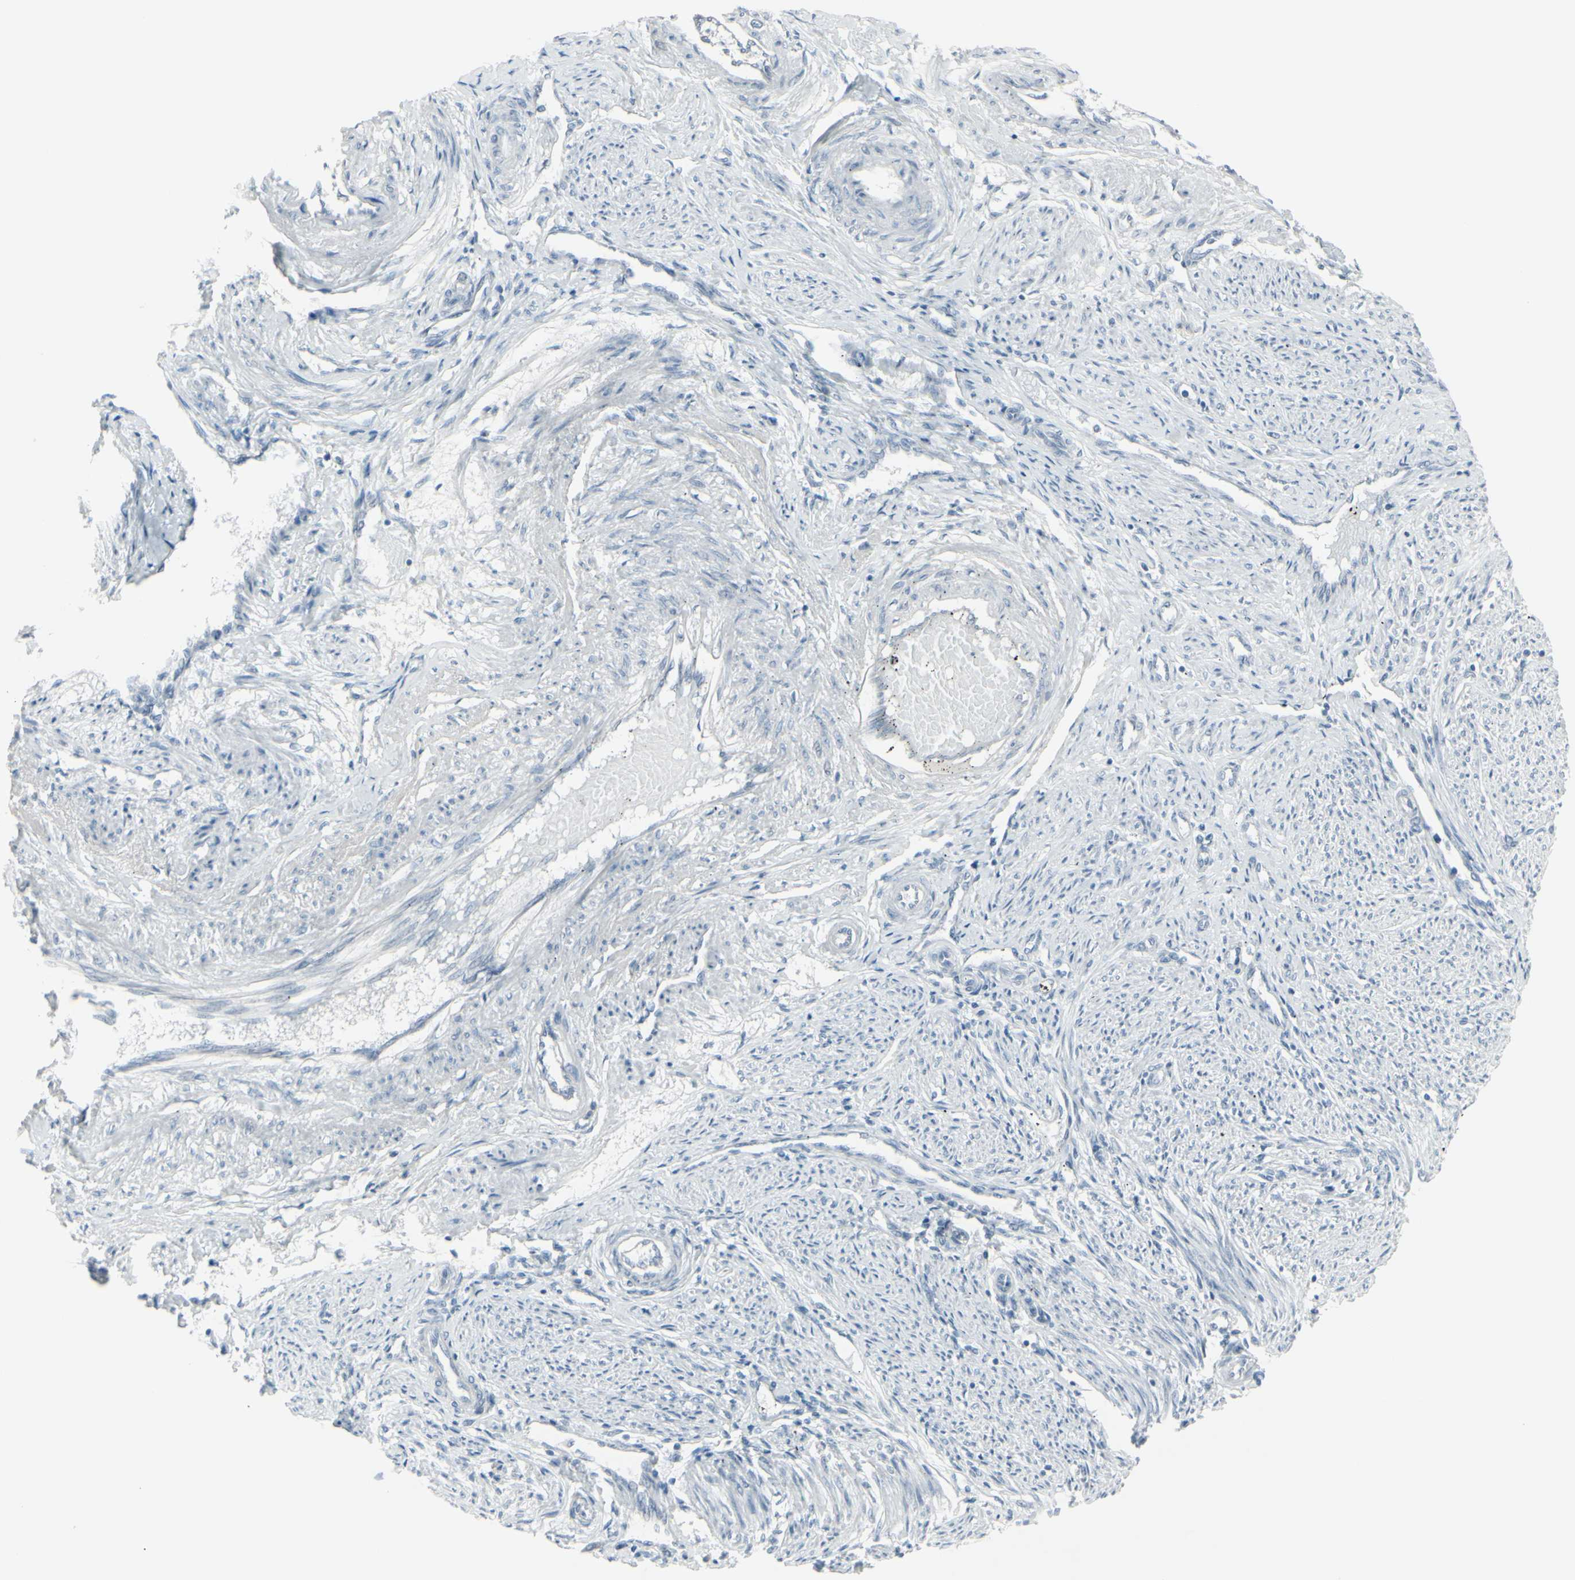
{"staining": {"intensity": "negative", "quantity": "none", "location": "none"}, "tissue": "endometrium", "cell_type": "Cells in endometrial stroma", "image_type": "normal", "snomed": [{"axis": "morphology", "description": "Normal tissue, NOS"}, {"axis": "topography", "description": "Endometrium"}], "caption": "Micrograph shows no protein staining in cells in endometrial stroma of benign endometrium. (DAB (3,3'-diaminobenzidine) immunohistochemistry with hematoxylin counter stain).", "gene": "RAB3A", "patient": {"sex": "female", "age": 42}}